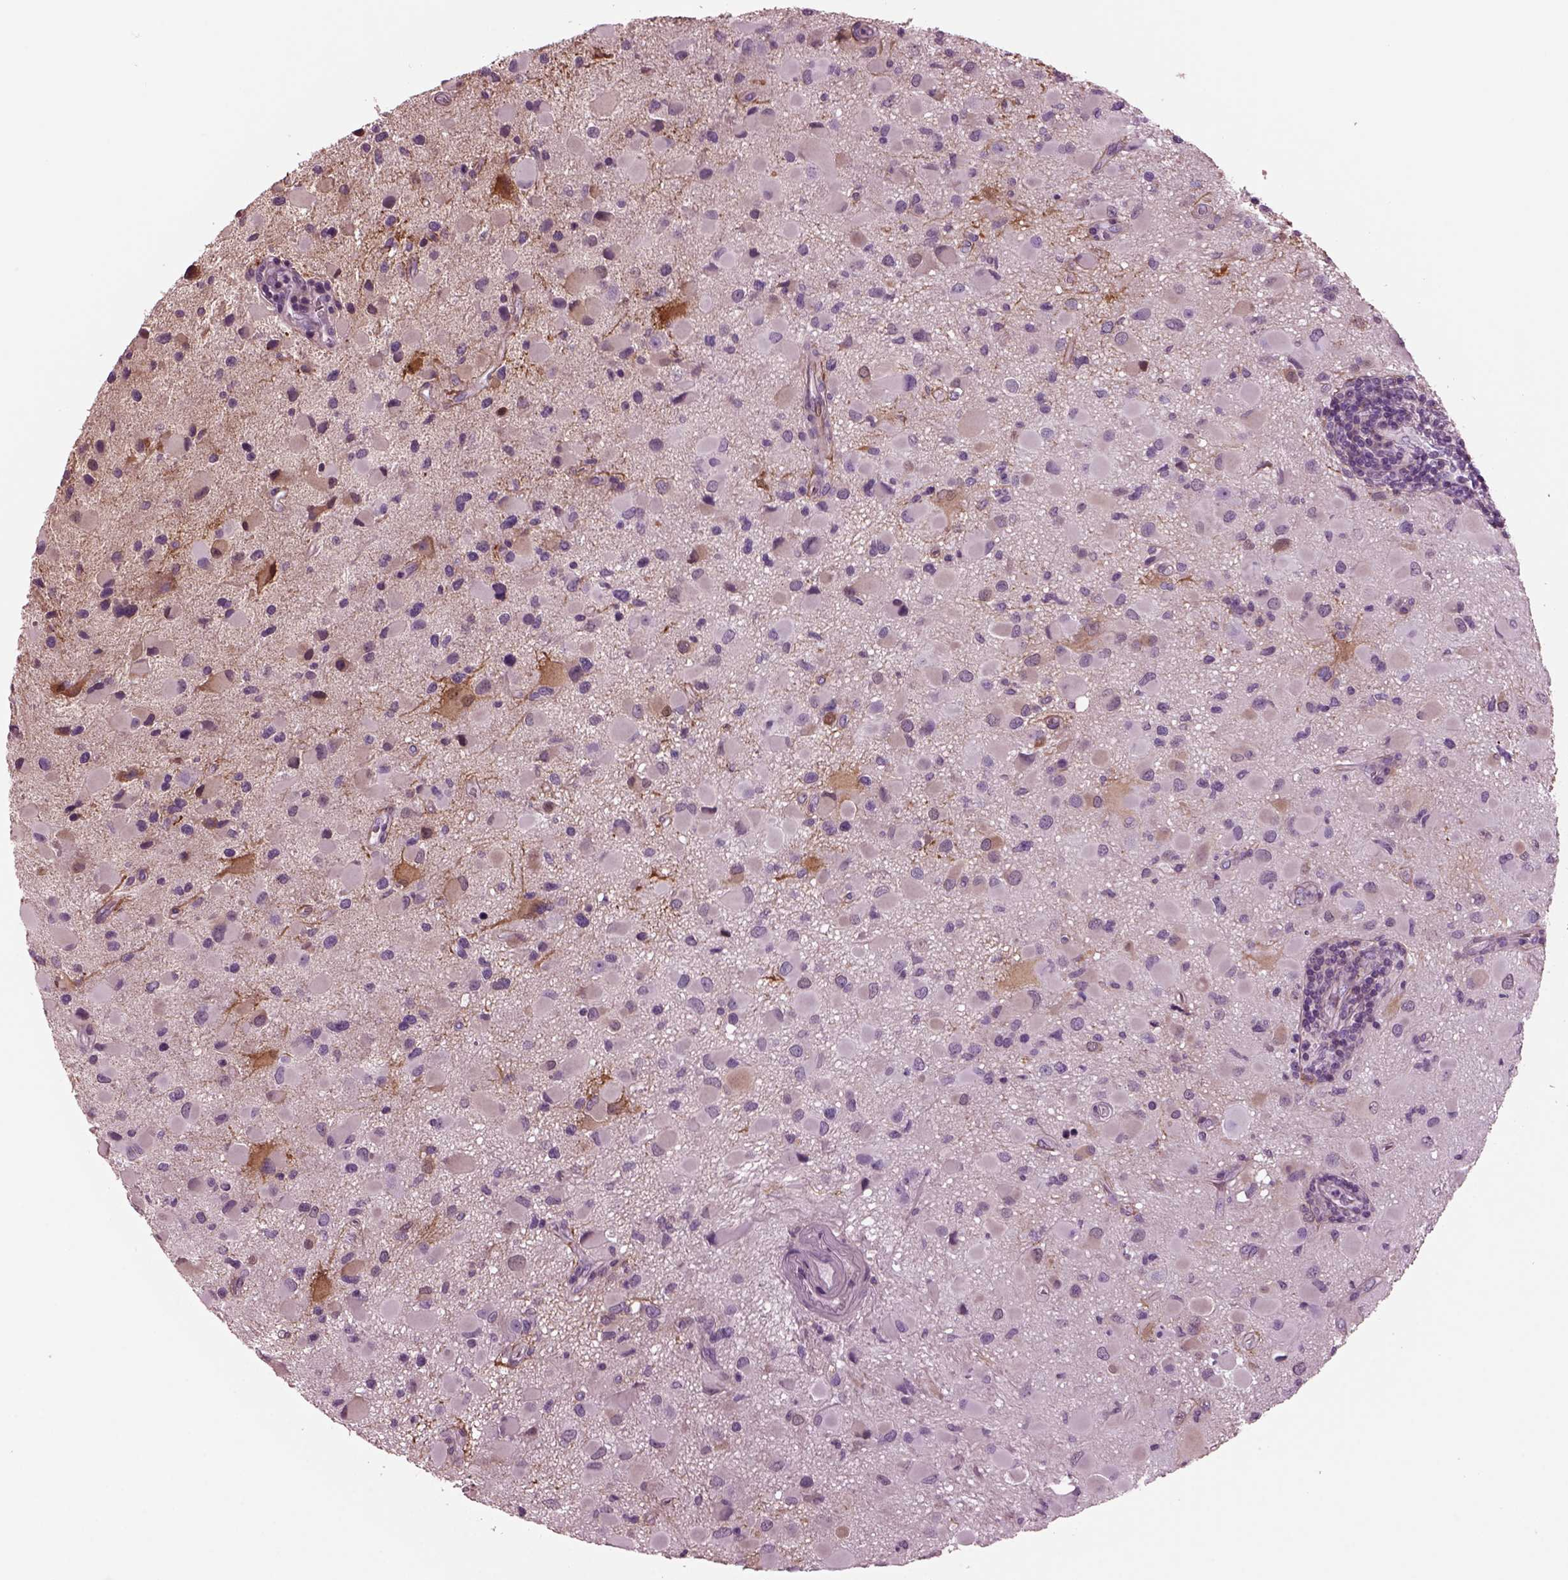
{"staining": {"intensity": "negative", "quantity": "none", "location": "none"}, "tissue": "glioma", "cell_type": "Tumor cells", "image_type": "cancer", "snomed": [{"axis": "morphology", "description": "Glioma, malignant, Low grade"}, {"axis": "topography", "description": "Brain"}], "caption": "The immunohistochemistry (IHC) image has no significant staining in tumor cells of malignant glioma (low-grade) tissue.", "gene": "GDF11", "patient": {"sex": "female", "age": 32}}